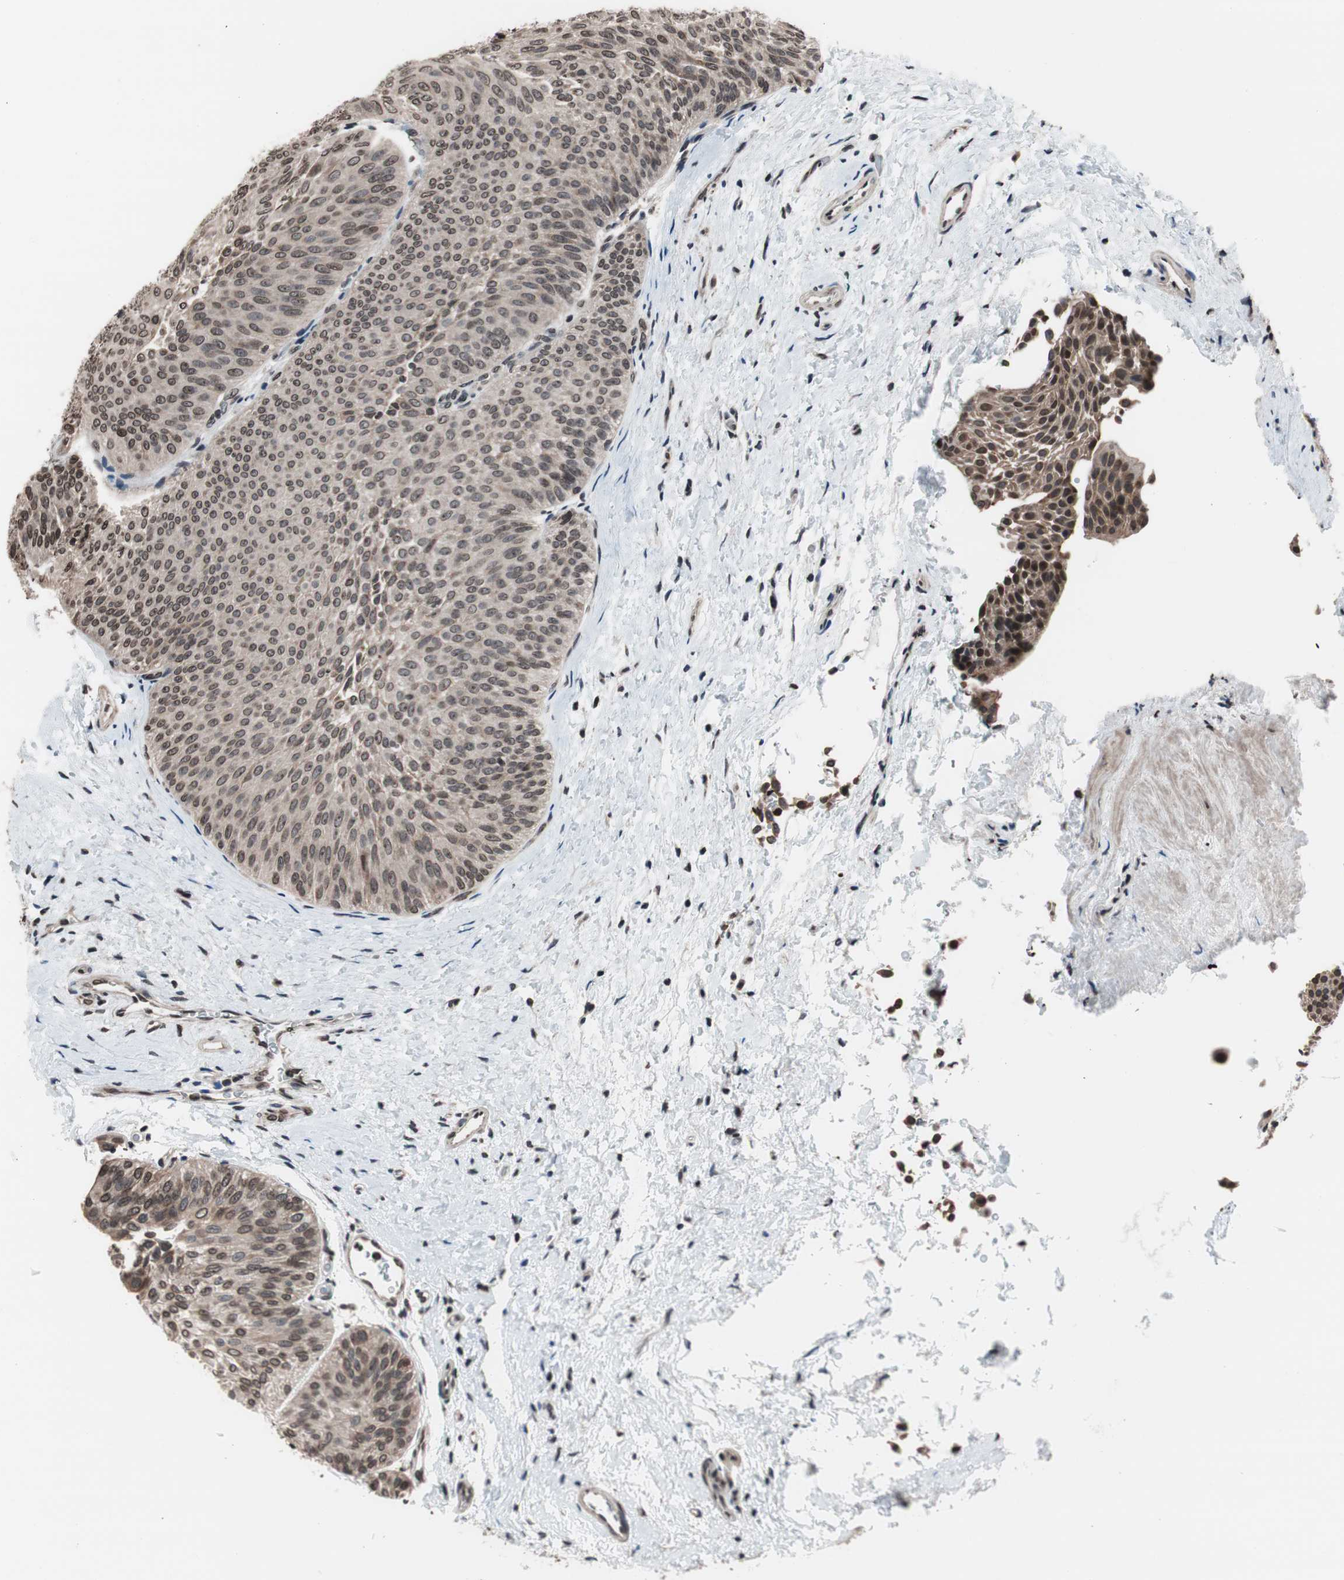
{"staining": {"intensity": "weak", "quantity": ">75%", "location": "cytoplasmic/membranous,nuclear"}, "tissue": "urothelial cancer", "cell_type": "Tumor cells", "image_type": "cancer", "snomed": [{"axis": "morphology", "description": "Urothelial carcinoma, Low grade"}, {"axis": "topography", "description": "Urinary bladder"}], "caption": "There is low levels of weak cytoplasmic/membranous and nuclear expression in tumor cells of urothelial carcinoma (low-grade), as demonstrated by immunohistochemical staining (brown color).", "gene": "RFC1", "patient": {"sex": "female", "age": 60}}